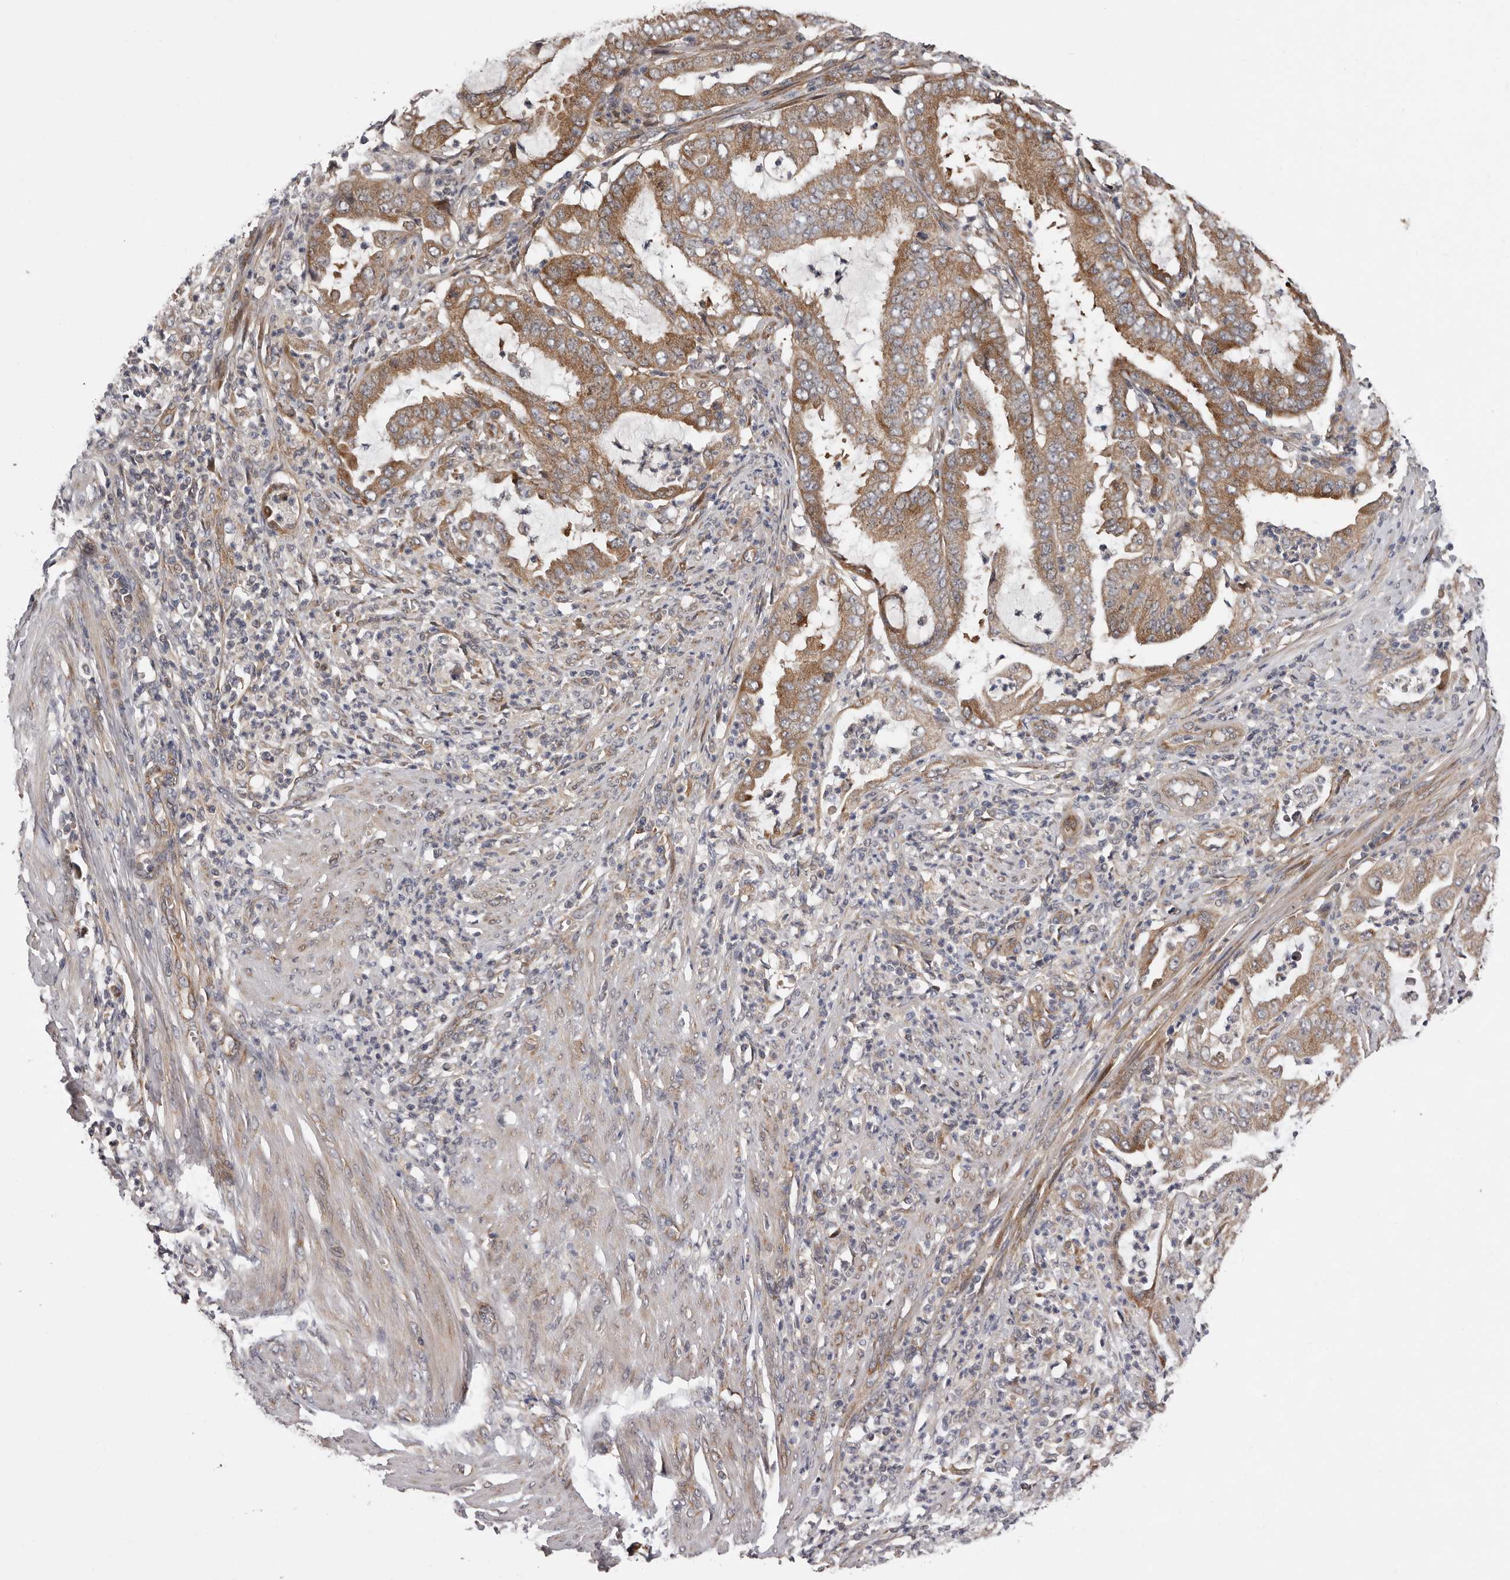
{"staining": {"intensity": "moderate", "quantity": ">75%", "location": "cytoplasmic/membranous"}, "tissue": "endometrial cancer", "cell_type": "Tumor cells", "image_type": "cancer", "snomed": [{"axis": "morphology", "description": "Adenocarcinoma, NOS"}, {"axis": "topography", "description": "Endometrium"}], "caption": "This image reveals immunohistochemistry staining of human adenocarcinoma (endometrial), with medium moderate cytoplasmic/membranous staining in approximately >75% of tumor cells.", "gene": "VPS37A", "patient": {"sex": "female", "age": 51}}